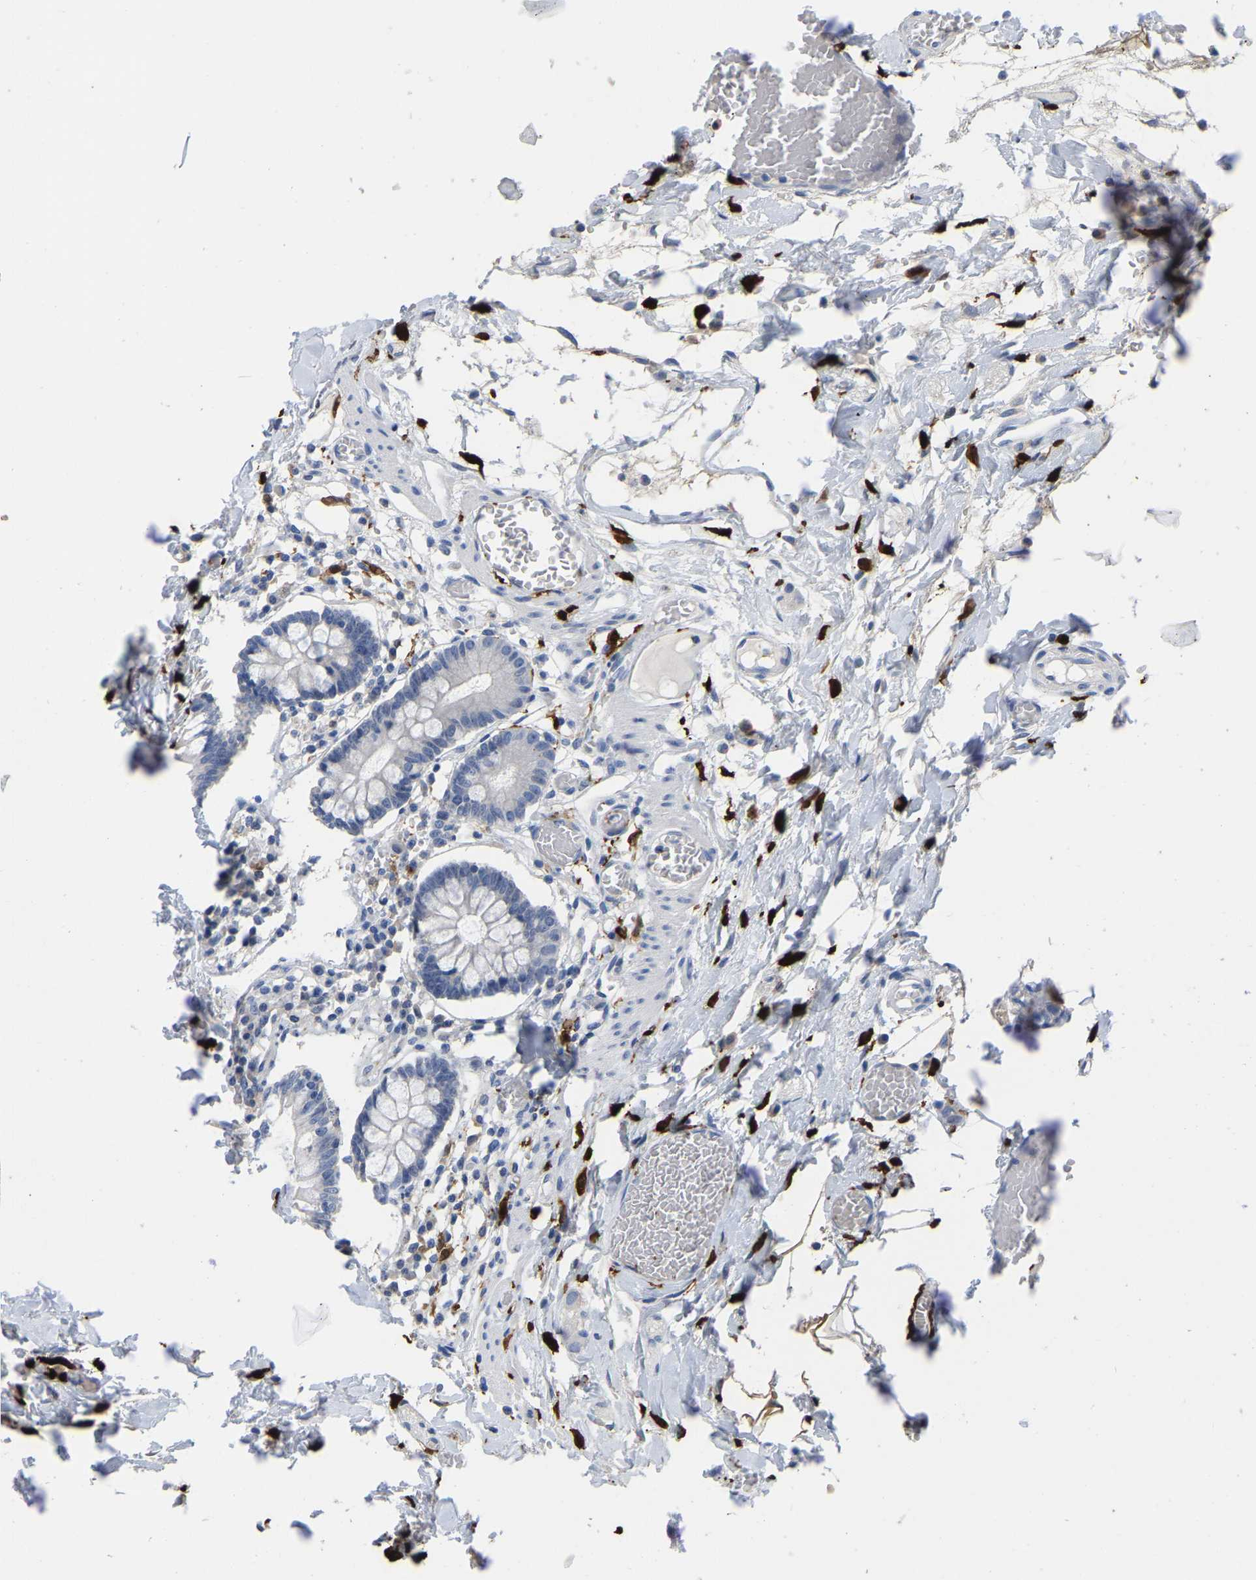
{"staining": {"intensity": "negative", "quantity": "none", "location": "none"}, "tissue": "small intestine", "cell_type": "Glandular cells", "image_type": "normal", "snomed": [{"axis": "morphology", "description": "Normal tissue, NOS"}, {"axis": "topography", "description": "Small intestine"}], "caption": "Immunohistochemical staining of normal human small intestine reveals no significant positivity in glandular cells. (Brightfield microscopy of DAB immunohistochemistry (IHC) at high magnification).", "gene": "ULBP2", "patient": {"sex": "female", "age": 61}}